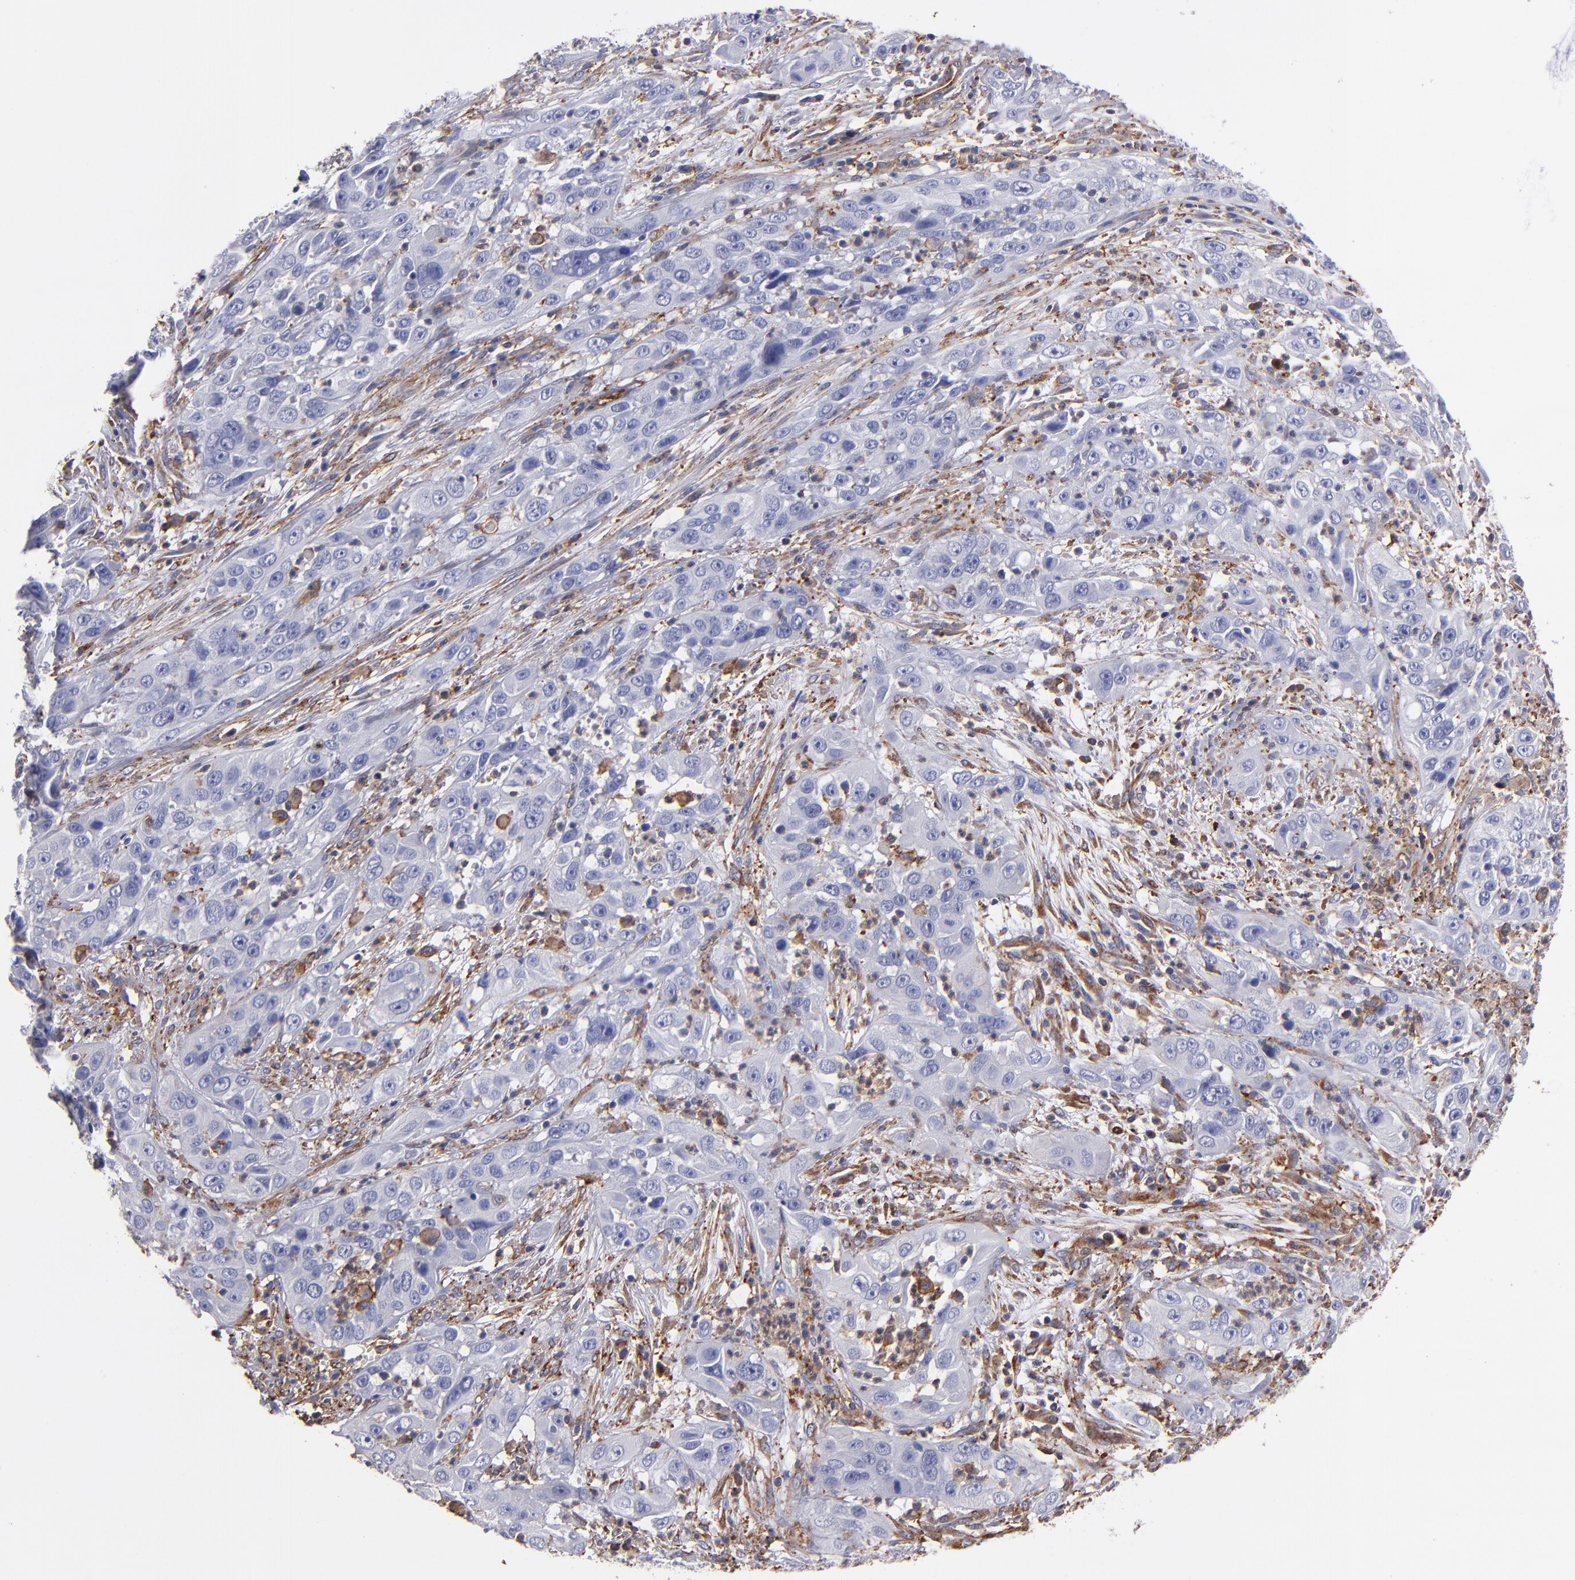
{"staining": {"intensity": "negative", "quantity": "none", "location": "none"}, "tissue": "cervical cancer", "cell_type": "Tumor cells", "image_type": "cancer", "snomed": [{"axis": "morphology", "description": "Squamous cell carcinoma, NOS"}, {"axis": "topography", "description": "Cervix"}], "caption": "Immunohistochemistry image of cervical cancer (squamous cell carcinoma) stained for a protein (brown), which reveals no expression in tumor cells. (Immunohistochemistry, brightfield microscopy, high magnification).", "gene": "MVP", "patient": {"sex": "female", "age": 32}}